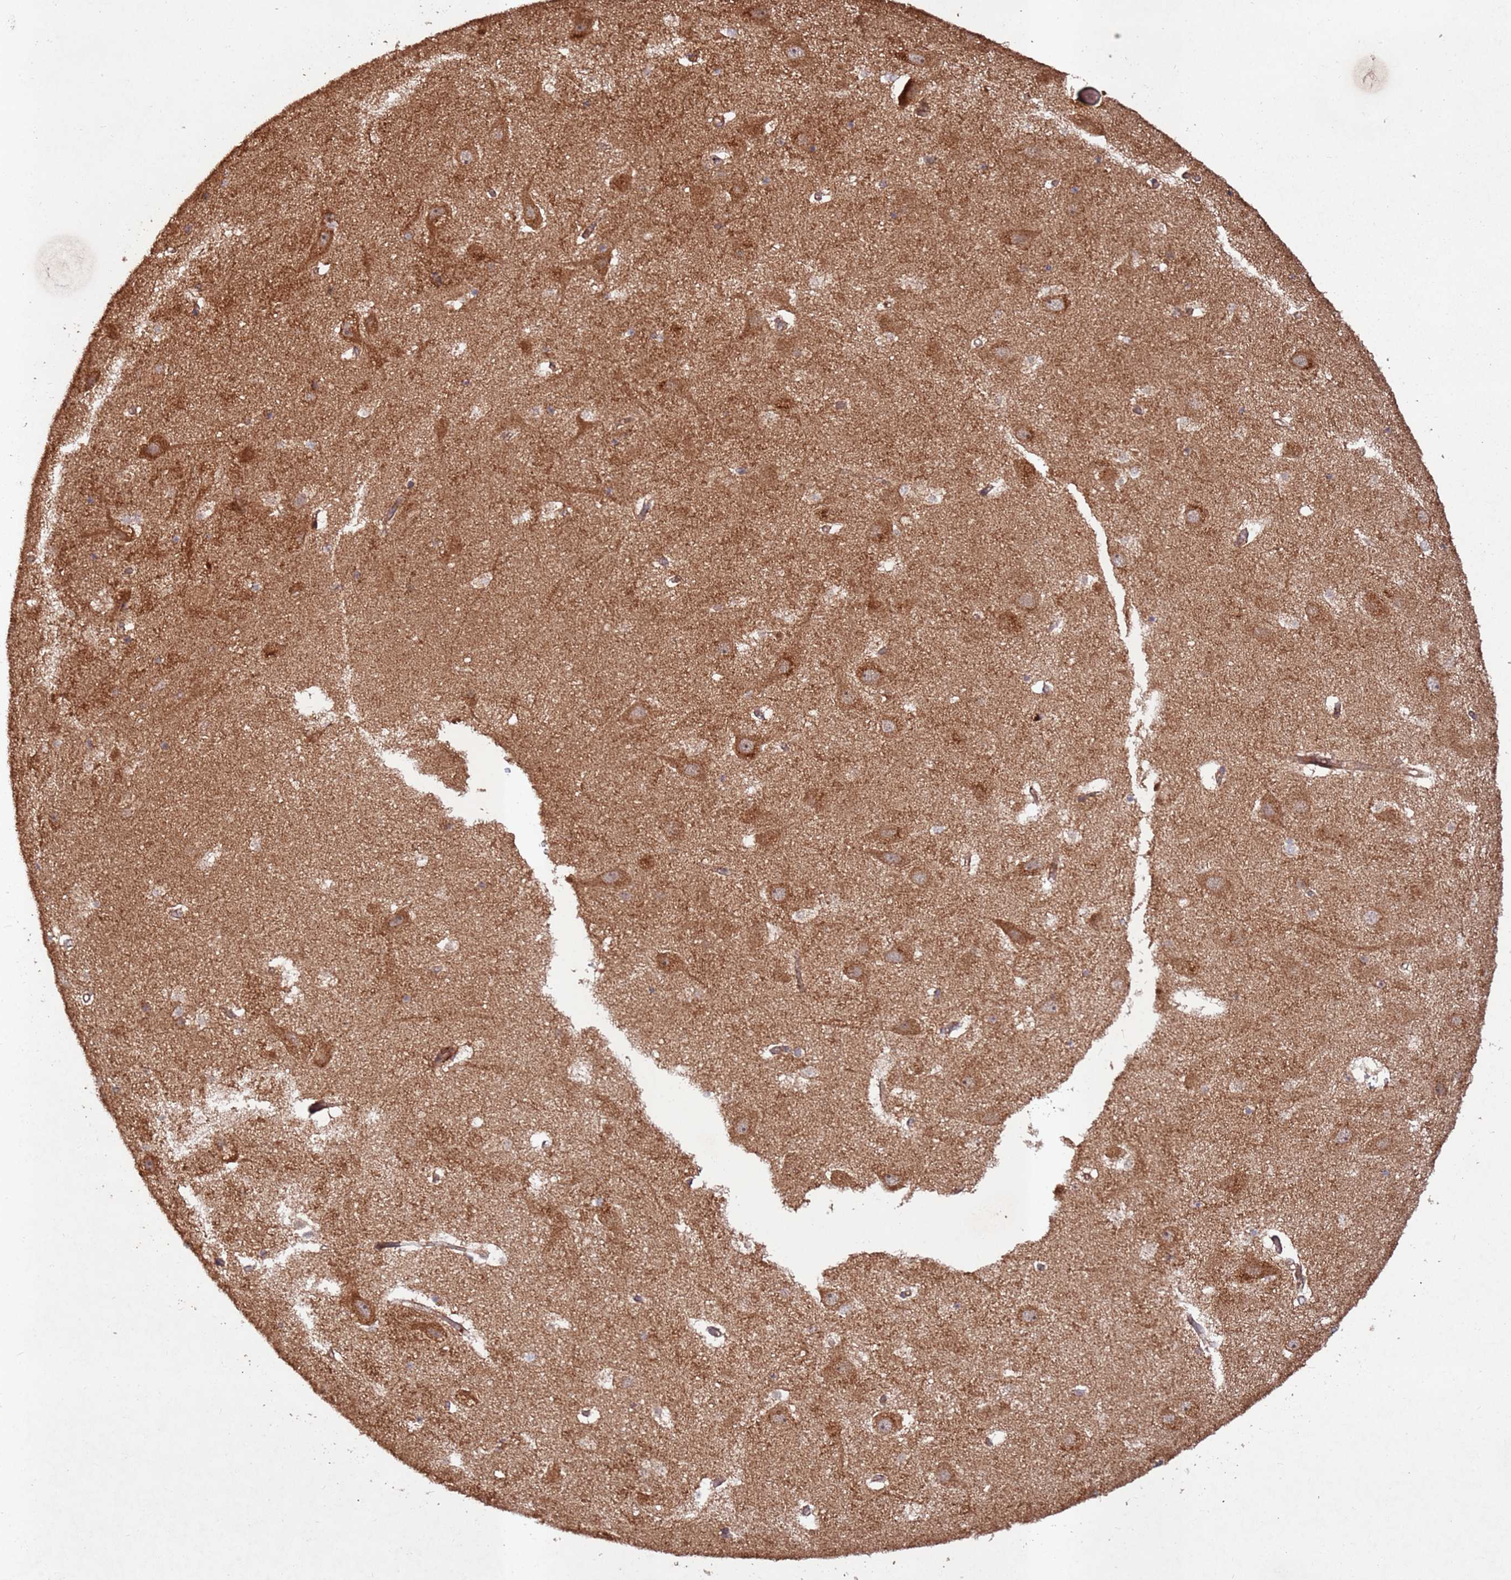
{"staining": {"intensity": "moderate", "quantity": "<25%", "location": "cytoplasmic/membranous"}, "tissue": "hippocampus", "cell_type": "Glial cells", "image_type": "normal", "snomed": [{"axis": "morphology", "description": "Normal tissue, NOS"}, {"axis": "topography", "description": "Hippocampus"}], "caption": "Brown immunohistochemical staining in unremarkable human hippocampus displays moderate cytoplasmic/membranous expression in about <25% of glial cells. The protein of interest is shown in brown color, while the nuclei are stained blue.", "gene": "FAM186A", "patient": {"sex": "female", "age": 52}}